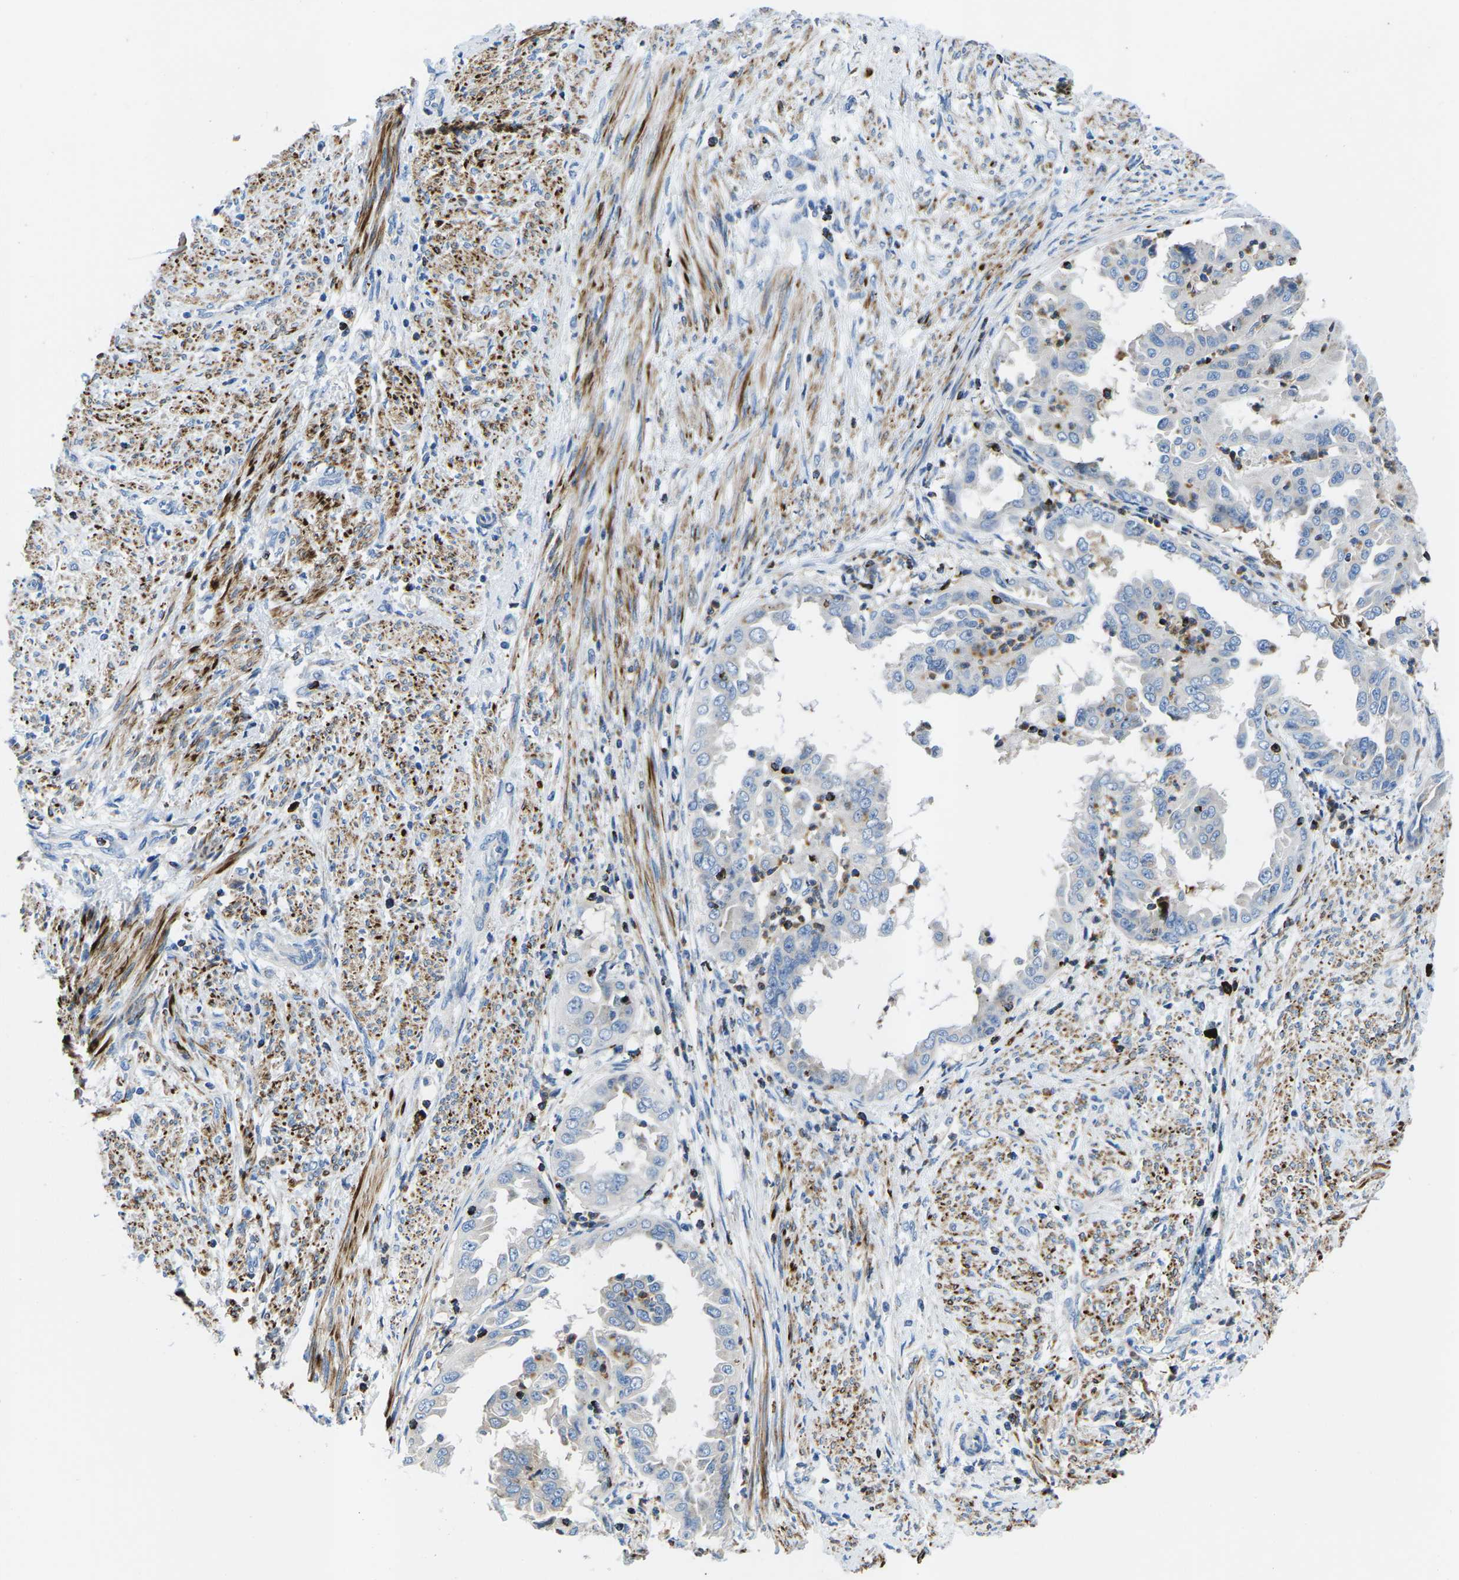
{"staining": {"intensity": "negative", "quantity": "none", "location": "none"}, "tissue": "endometrial cancer", "cell_type": "Tumor cells", "image_type": "cancer", "snomed": [{"axis": "morphology", "description": "Adenocarcinoma, NOS"}, {"axis": "topography", "description": "Endometrium"}], "caption": "A high-resolution histopathology image shows IHC staining of adenocarcinoma (endometrial), which displays no significant positivity in tumor cells.", "gene": "MC4R", "patient": {"sex": "female", "age": 85}}